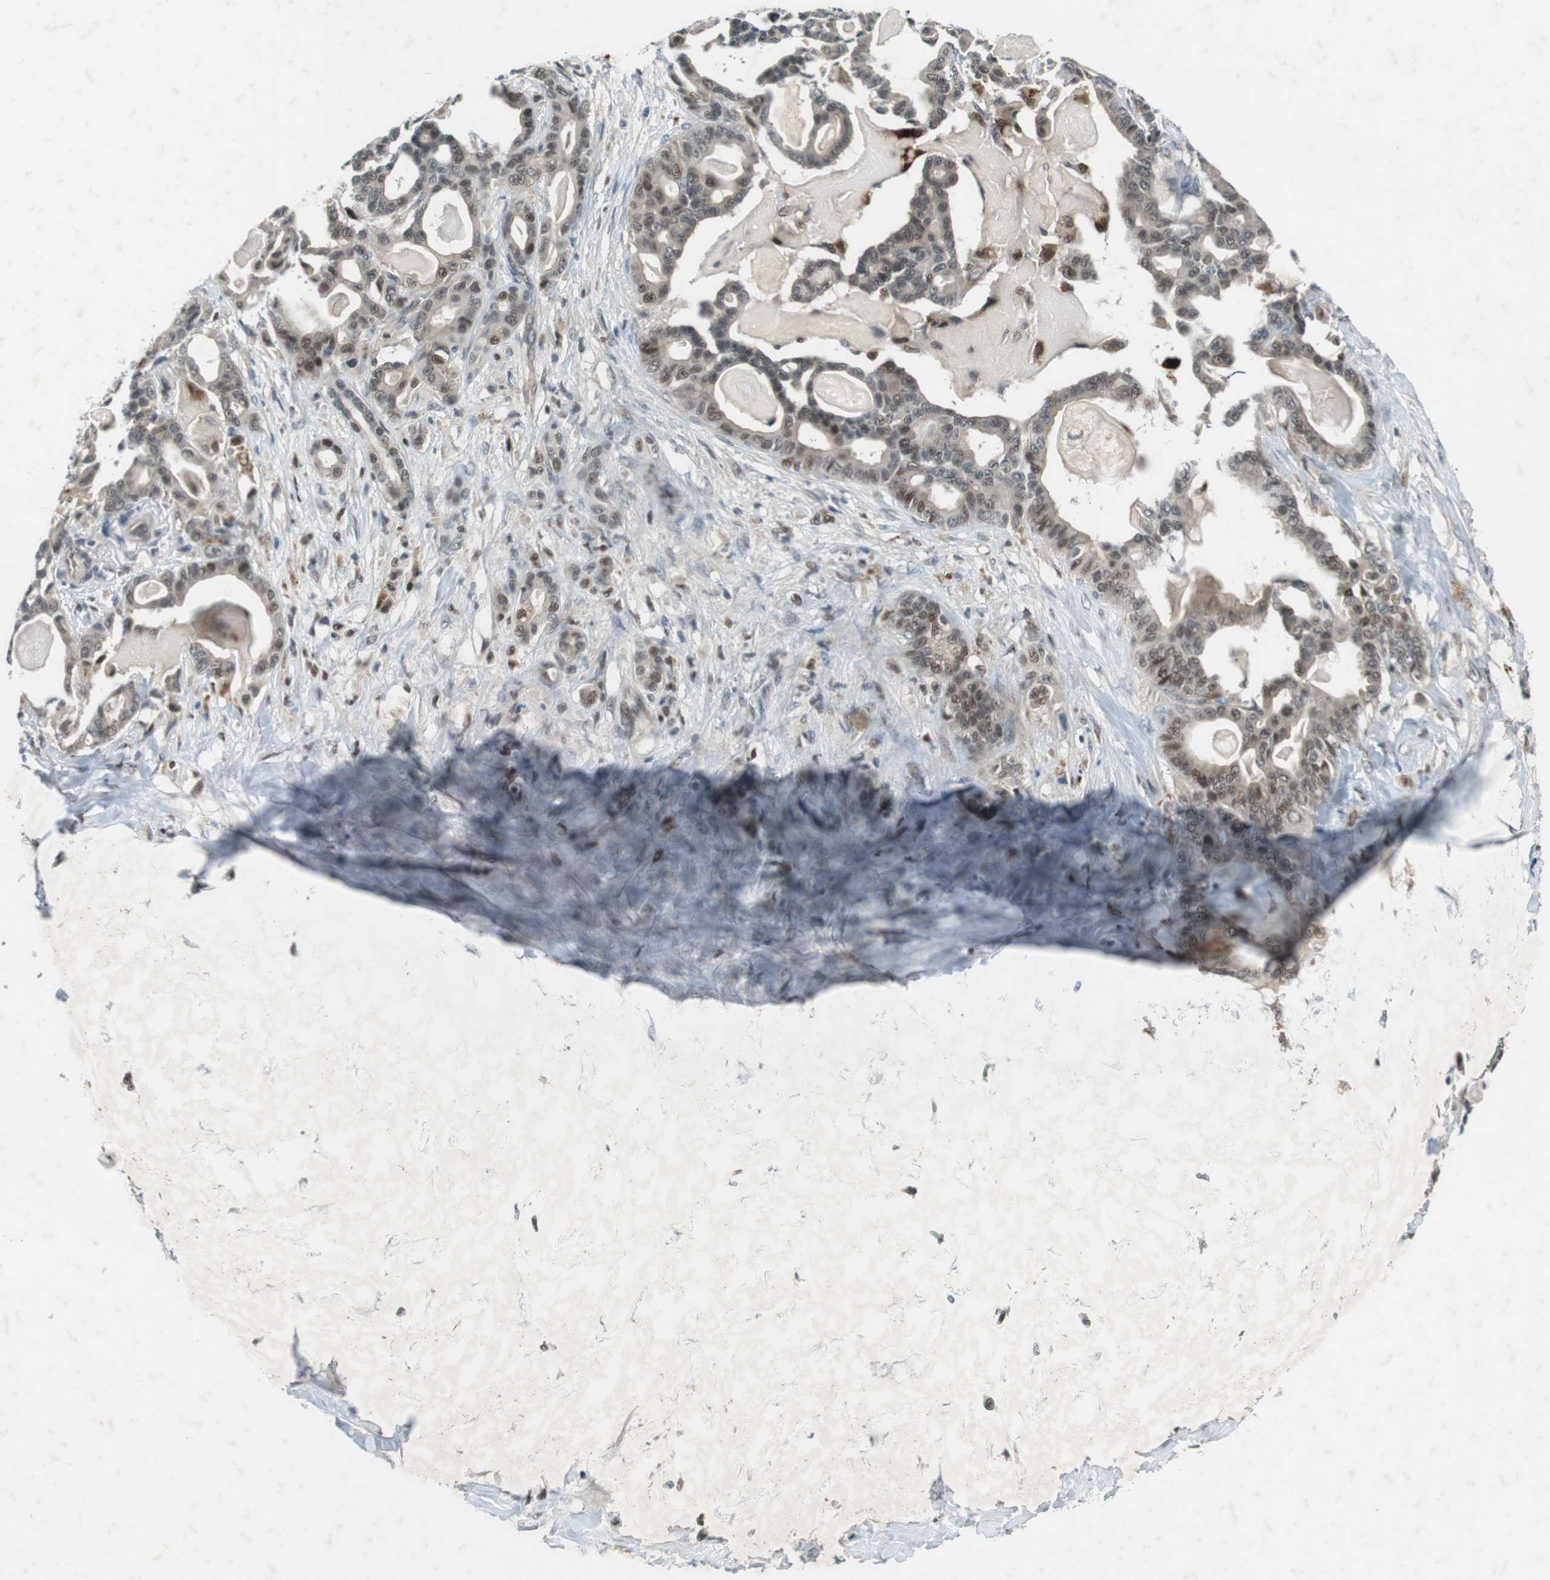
{"staining": {"intensity": "weak", "quantity": ">75%", "location": "cytoplasmic/membranous,nuclear"}, "tissue": "pancreatic cancer", "cell_type": "Tumor cells", "image_type": "cancer", "snomed": [{"axis": "morphology", "description": "Adenocarcinoma, NOS"}, {"axis": "topography", "description": "Pancreas"}], "caption": "Immunohistochemical staining of pancreatic adenocarcinoma demonstrates low levels of weak cytoplasmic/membranous and nuclear expression in about >75% of tumor cells.", "gene": "MAPKAPK5", "patient": {"sex": "male", "age": 63}}